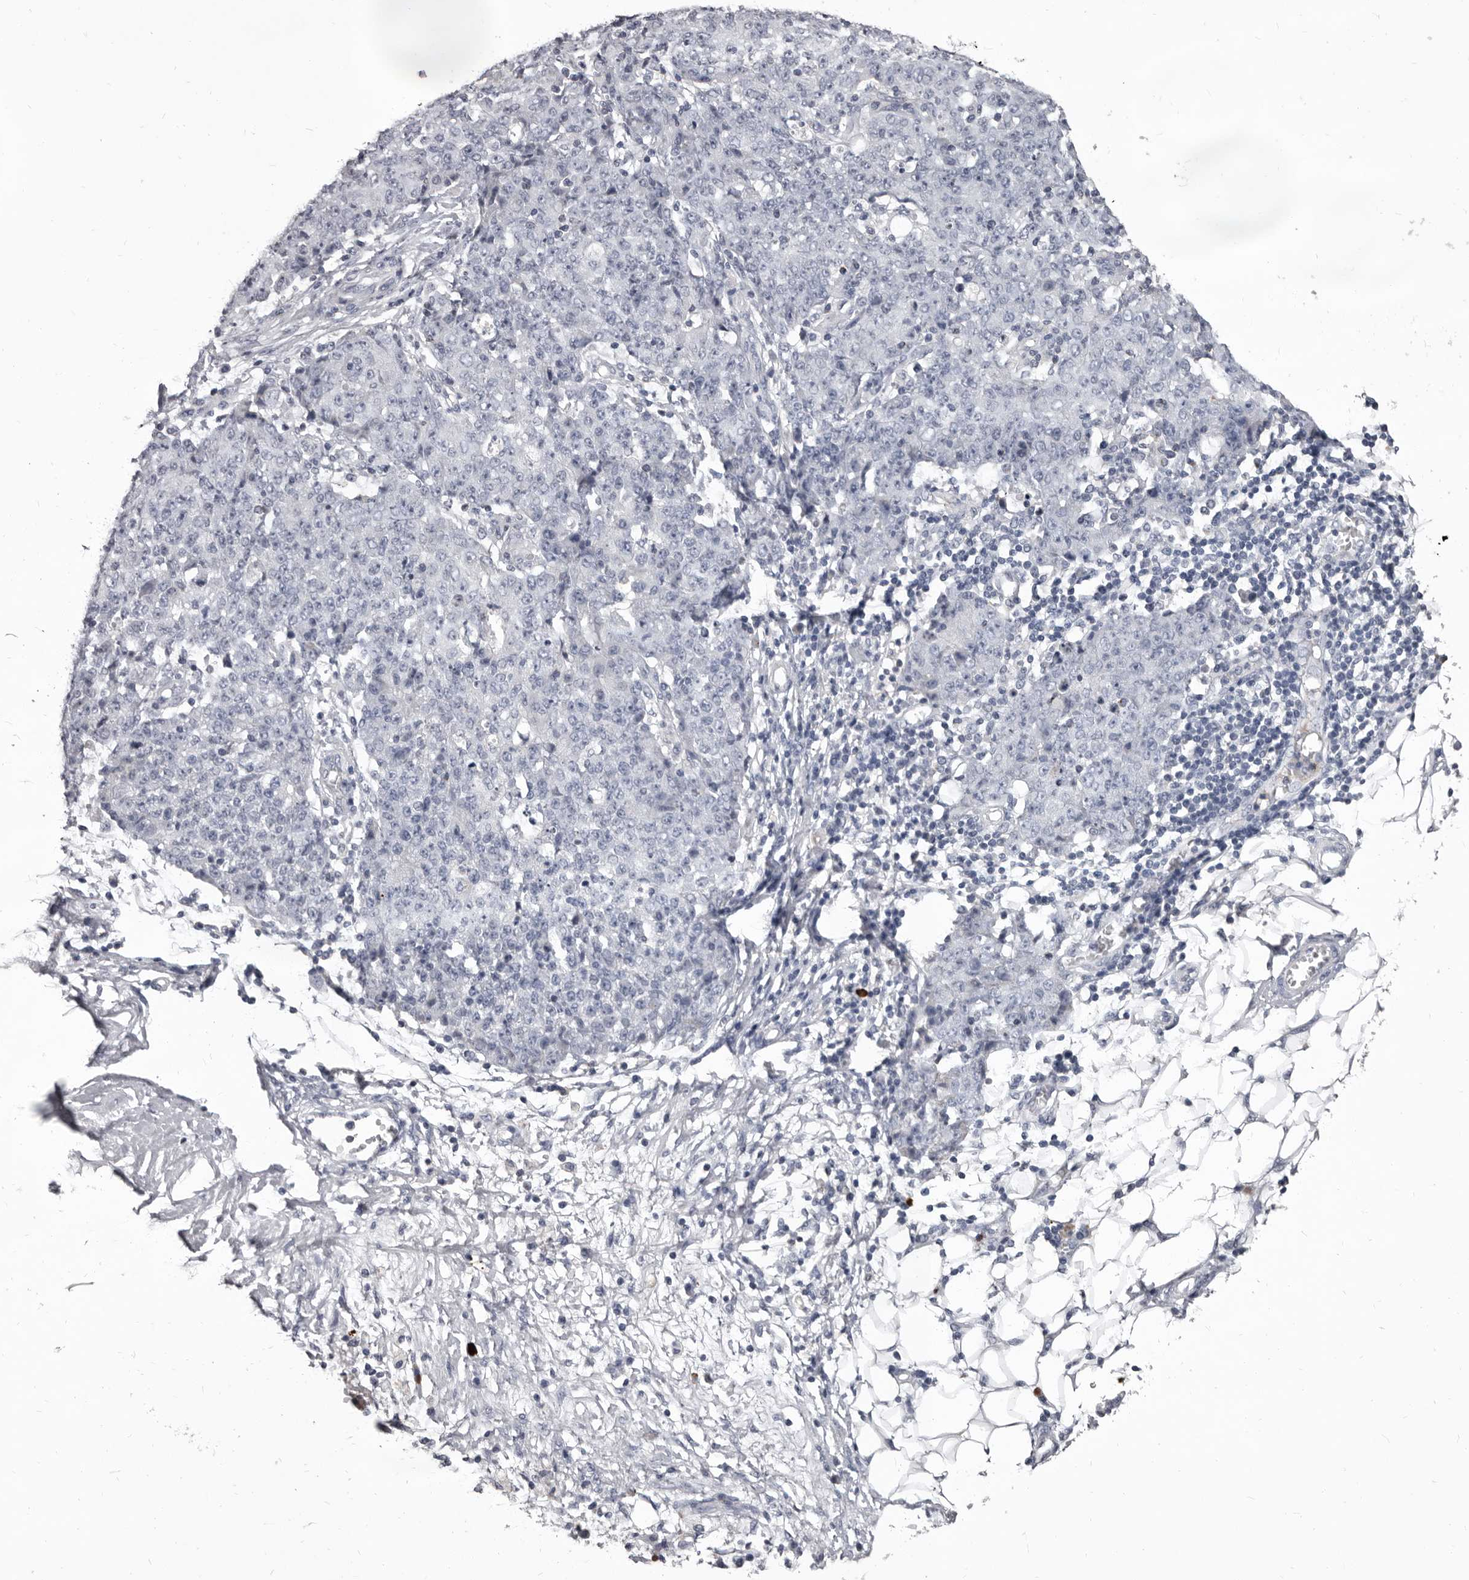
{"staining": {"intensity": "negative", "quantity": "none", "location": "none"}, "tissue": "ovarian cancer", "cell_type": "Tumor cells", "image_type": "cancer", "snomed": [{"axis": "morphology", "description": "Carcinoma, endometroid"}, {"axis": "topography", "description": "Ovary"}], "caption": "The histopathology image shows no staining of tumor cells in endometroid carcinoma (ovarian).", "gene": "GZMH", "patient": {"sex": "female", "age": 42}}